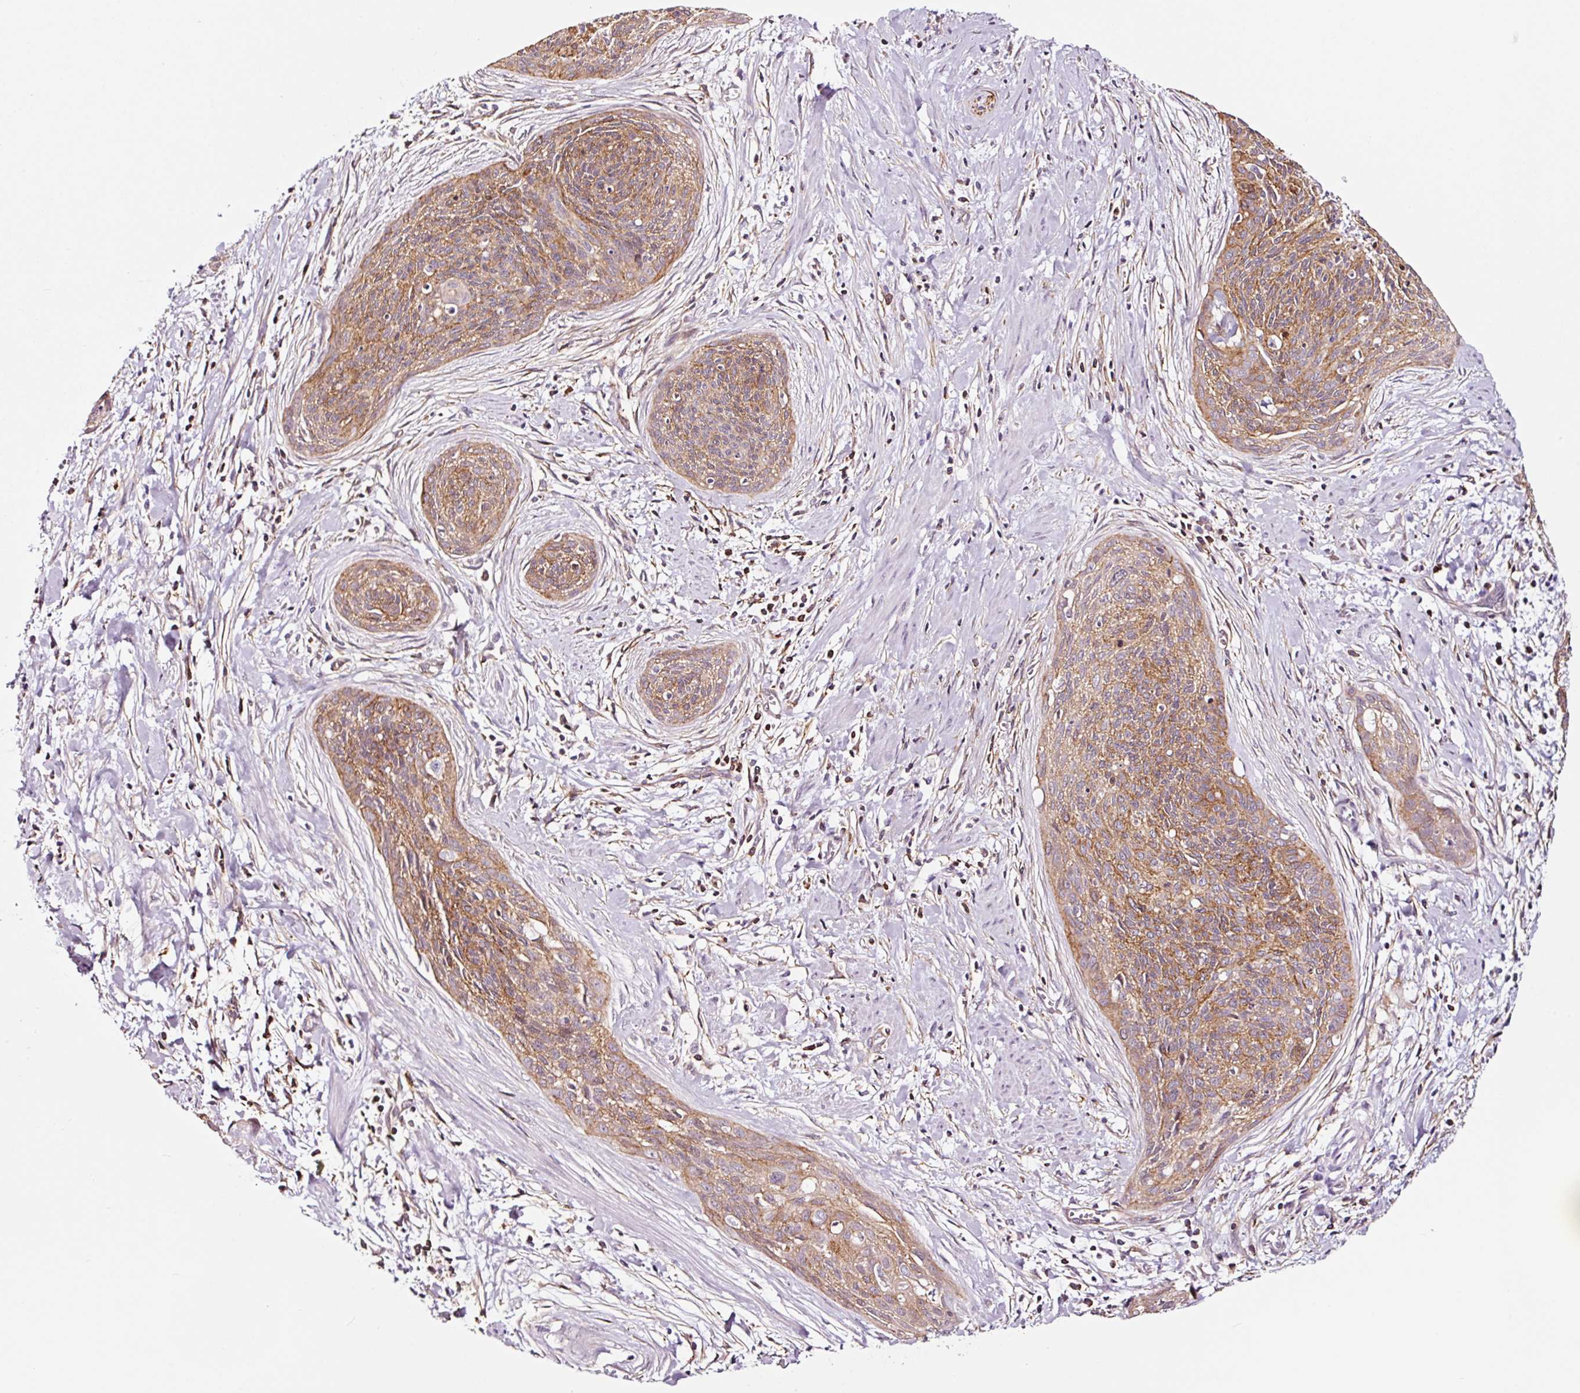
{"staining": {"intensity": "moderate", "quantity": ">75%", "location": "cytoplasmic/membranous"}, "tissue": "cervical cancer", "cell_type": "Tumor cells", "image_type": "cancer", "snomed": [{"axis": "morphology", "description": "Squamous cell carcinoma, NOS"}, {"axis": "topography", "description": "Cervix"}], "caption": "Tumor cells display medium levels of moderate cytoplasmic/membranous expression in approximately >75% of cells in squamous cell carcinoma (cervical).", "gene": "ADD3", "patient": {"sex": "female", "age": 55}}